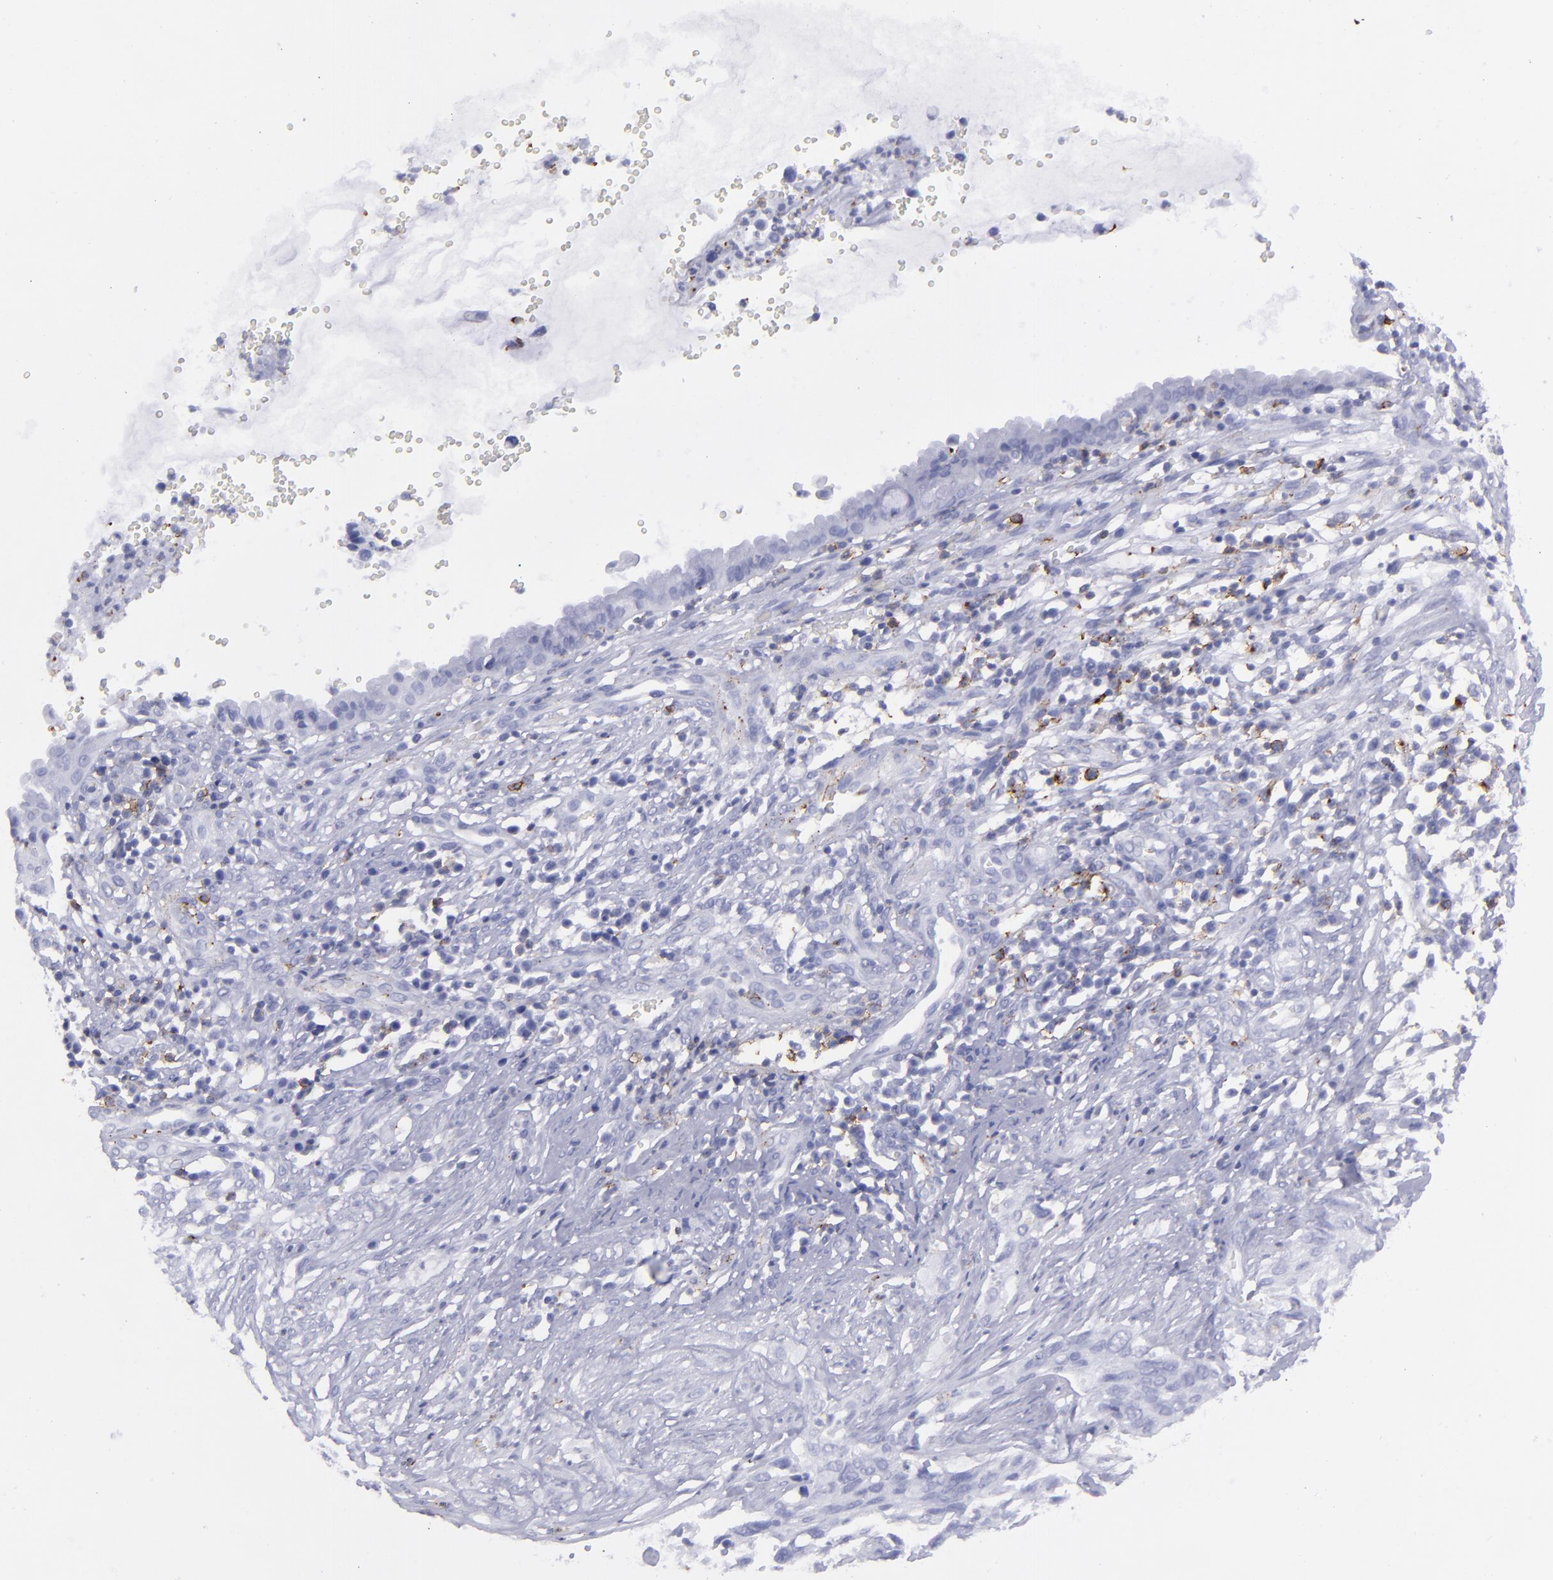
{"staining": {"intensity": "negative", "quantity": "none", "location": "none"}, "tissue": "cervical cancer", "cell_type": "Tumor cells", "image_type": "cancer", "snomed": [{"axis": "morphology", "description": "Normal tissue, NOS"}, {"axis": "morphology", "description": "Squamous cell carcinoma, NOS"}, {"axis": "topography", "description": "Cervix"}], "caption": "Cervical squamous cell carcinoma stained for a protein using immunohistochemistry demonstrates no expression tumor cells.", "gene": "SELPLG", "patient": {"sex": "female", "age": 45}}